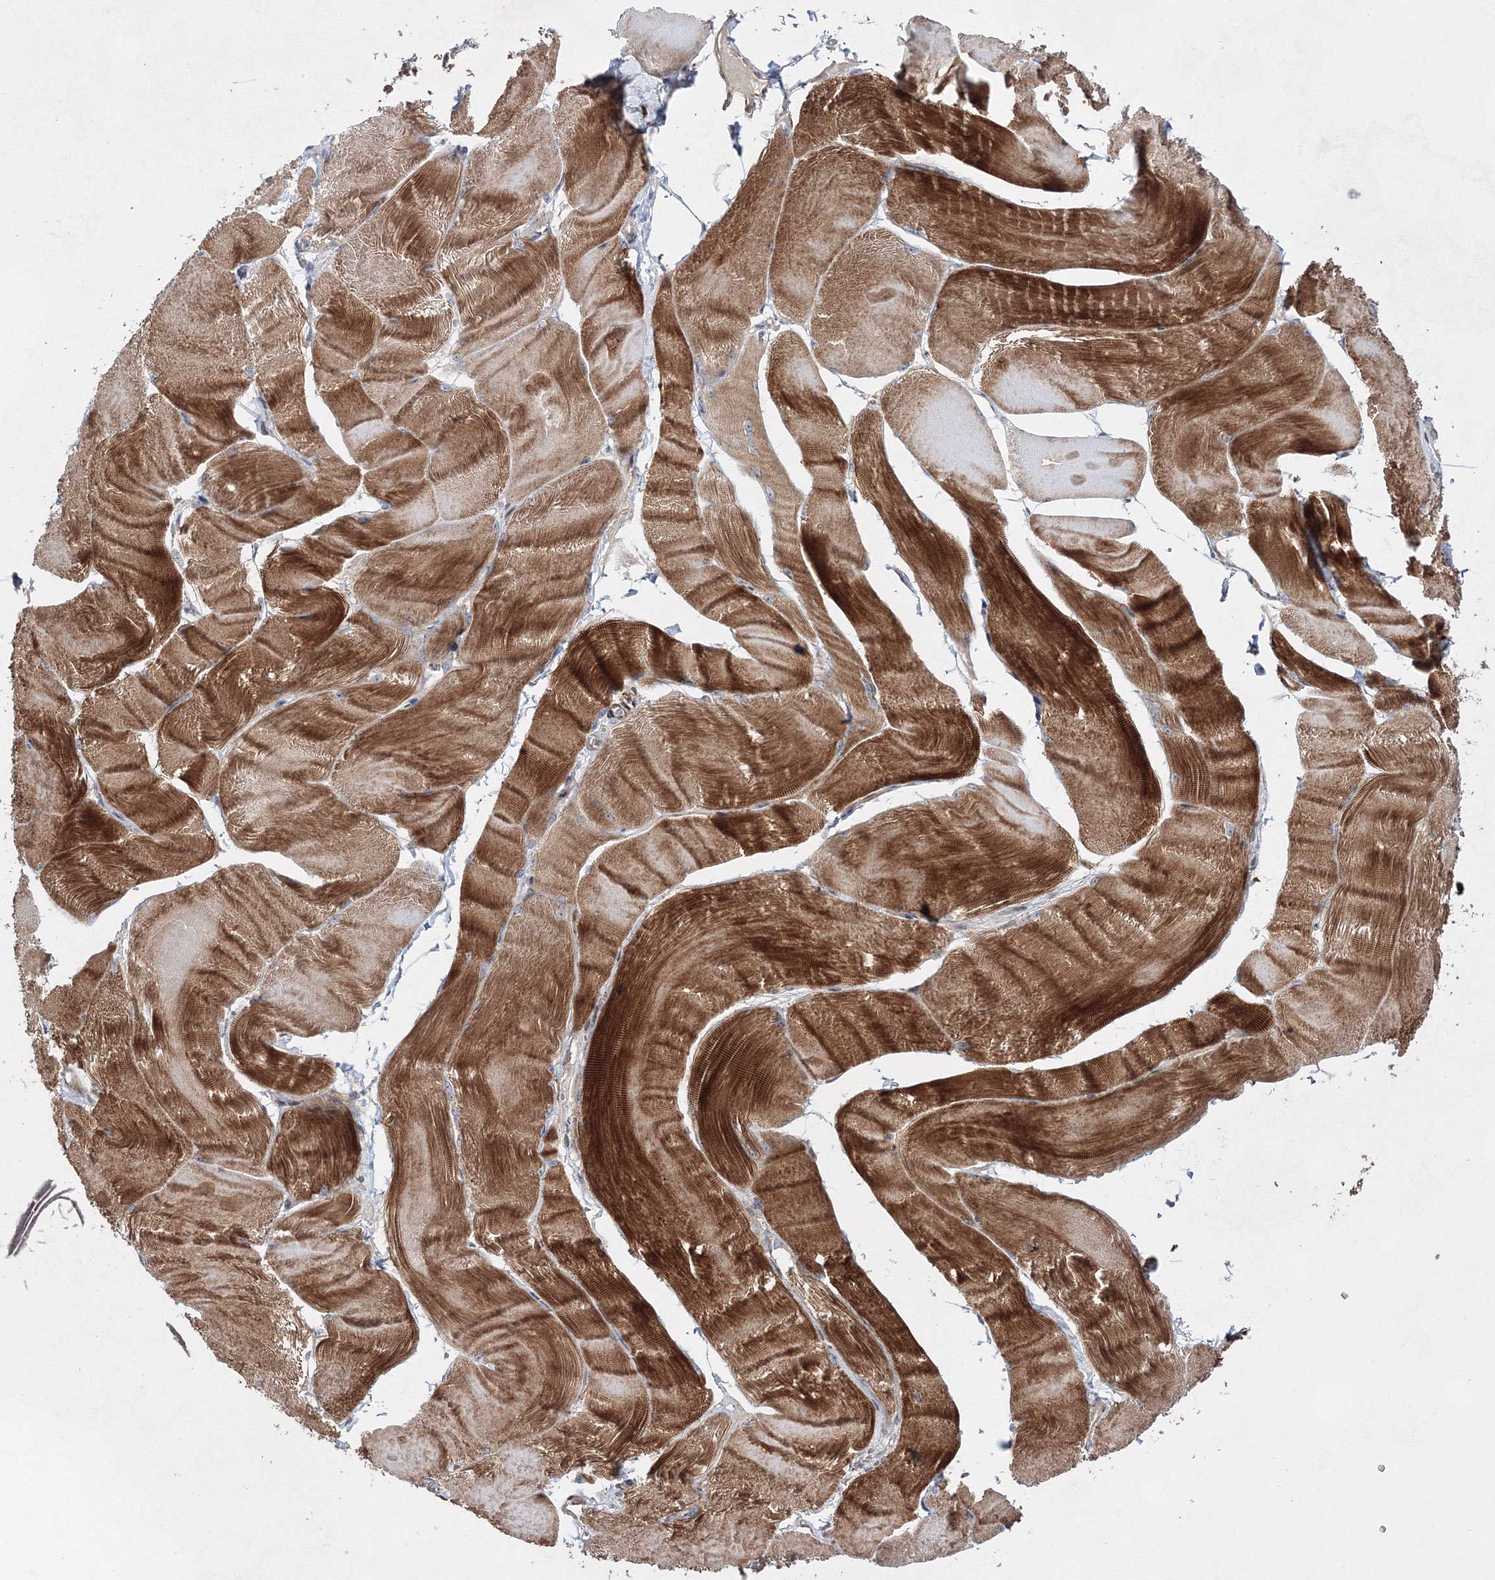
{"staining": {"intensity": "strong", "quantity": "25%-75%", "location": "cytoplasmic/membranous"}, "tissue": "skeletal muscle", "cell_type": "Myocytes", "image_type": "normal", "snomed": [{"axis": "morphology", "description": "Normal tissue, NOS"}, {"axis": "morphology", "description": "Basal cell carcinoma"}, {"axis": "topography", "description": "Skeletal muscle"}], "caption": "High-magnification brightfield microscopy of unremarkable skeletal muscle stained with DAB (brown) and counterstained with hematoxylin (blue). myocytes exhibit strong cytoplasmic/membranous staining is seen in approximately25%-75% of cells. (Brightfield microscopy of DAB IHC at high magnification).", "gene": "GFM1", "patient": {"sex": "female", "age": 64}}